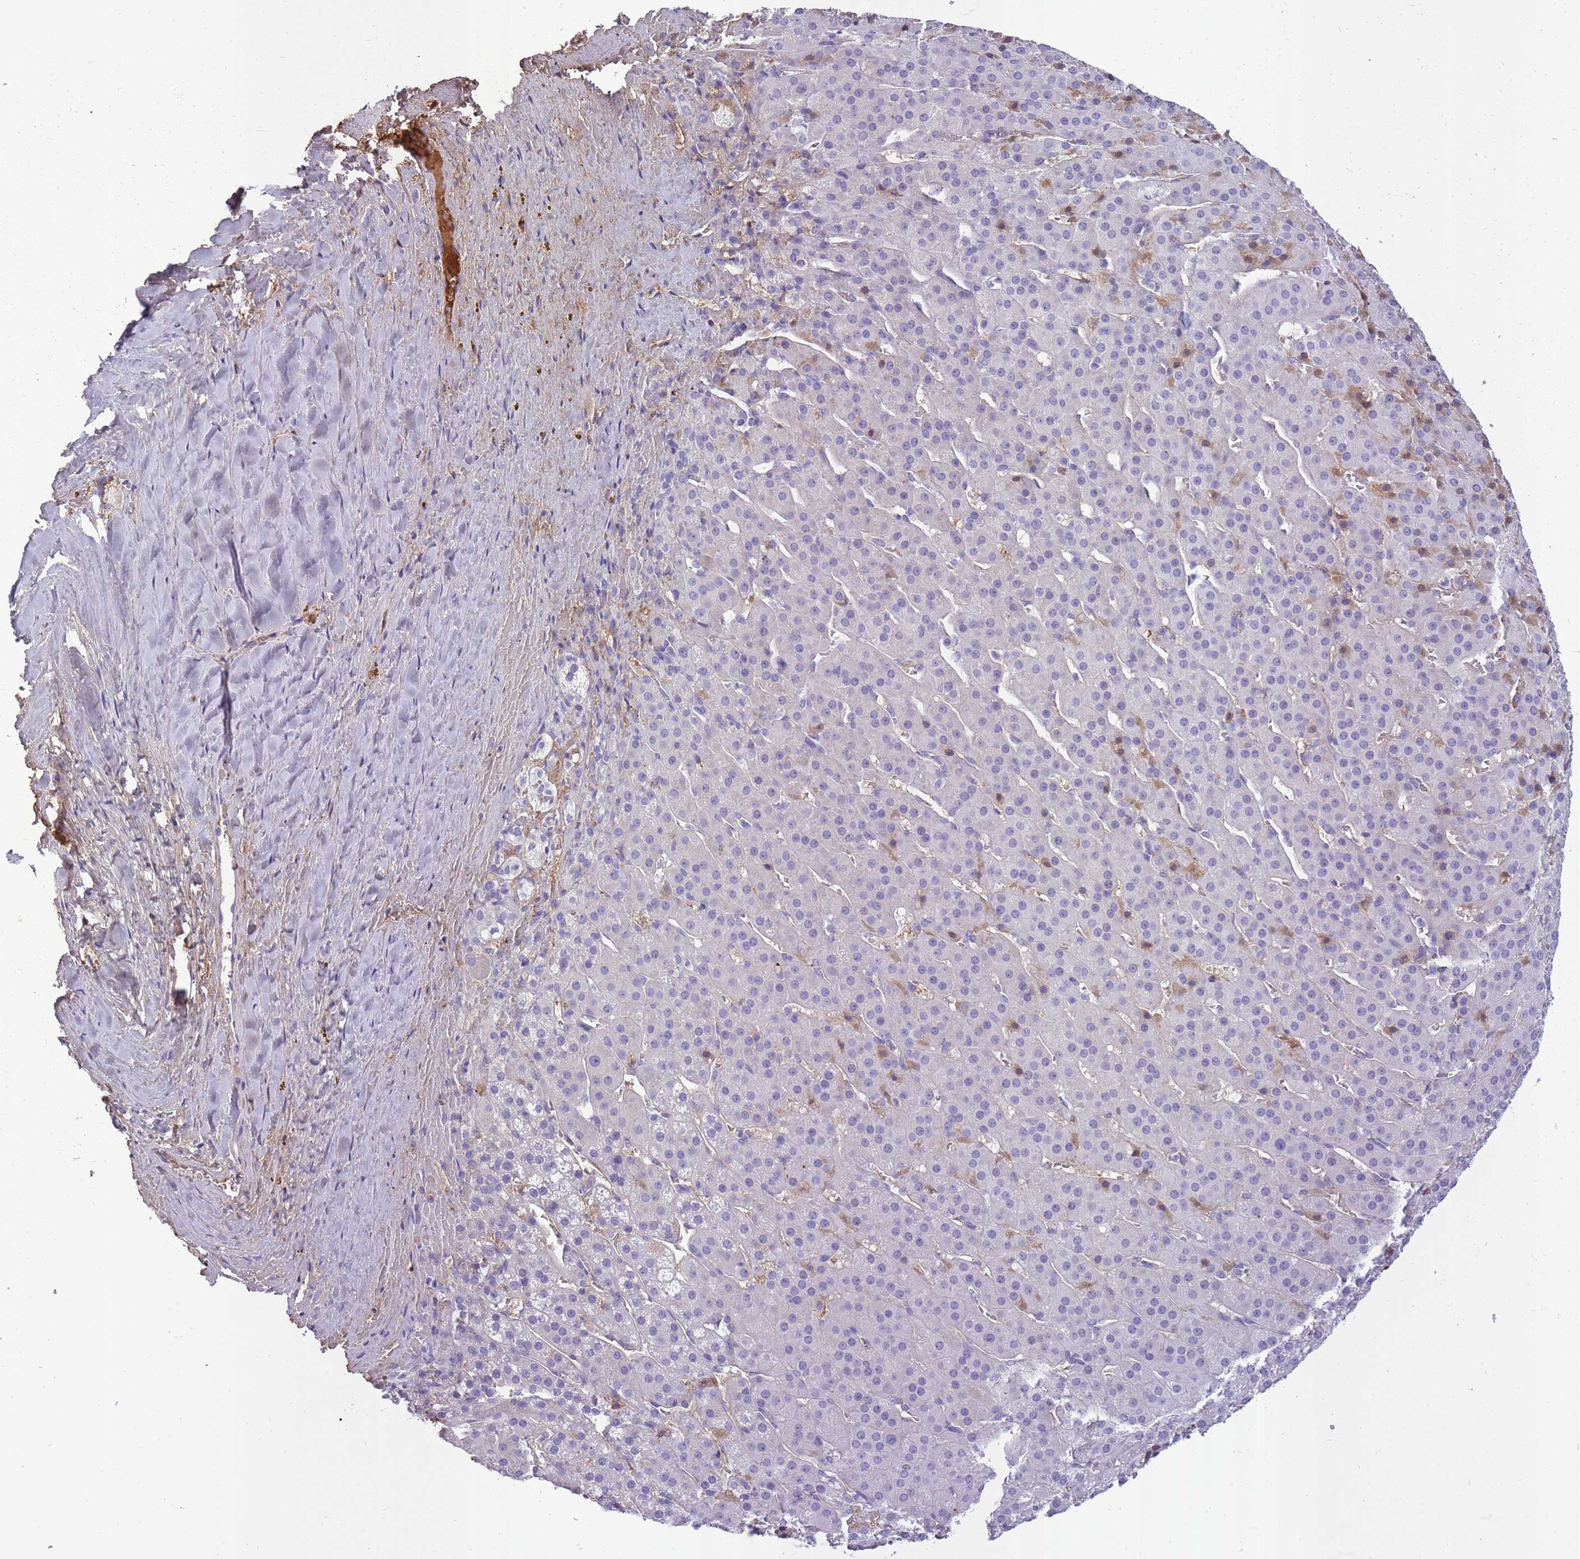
{"staining": {"intensity": "negative", "quantity": "none", "location": "none"}, "tissue": "adrenal gland", "cell_type": "Glandular cells", "image_type": "normal", "snomed": [{"axis": "morphology", "description": "Normal tissue, NOS"}, {"axis": "topography", "description": "Adrenal gland"}], "caption": "The photomicrograph demonstrates no staining of glandular cells in normal adrenal gland. The staining is performed using DAB (3,3'-diaminobenzidine) brown chromogen with nuclei counter-stained in using hematoxylin.", "gene": "IGKV1", "patient": {"sex": "female", "age": 41}}